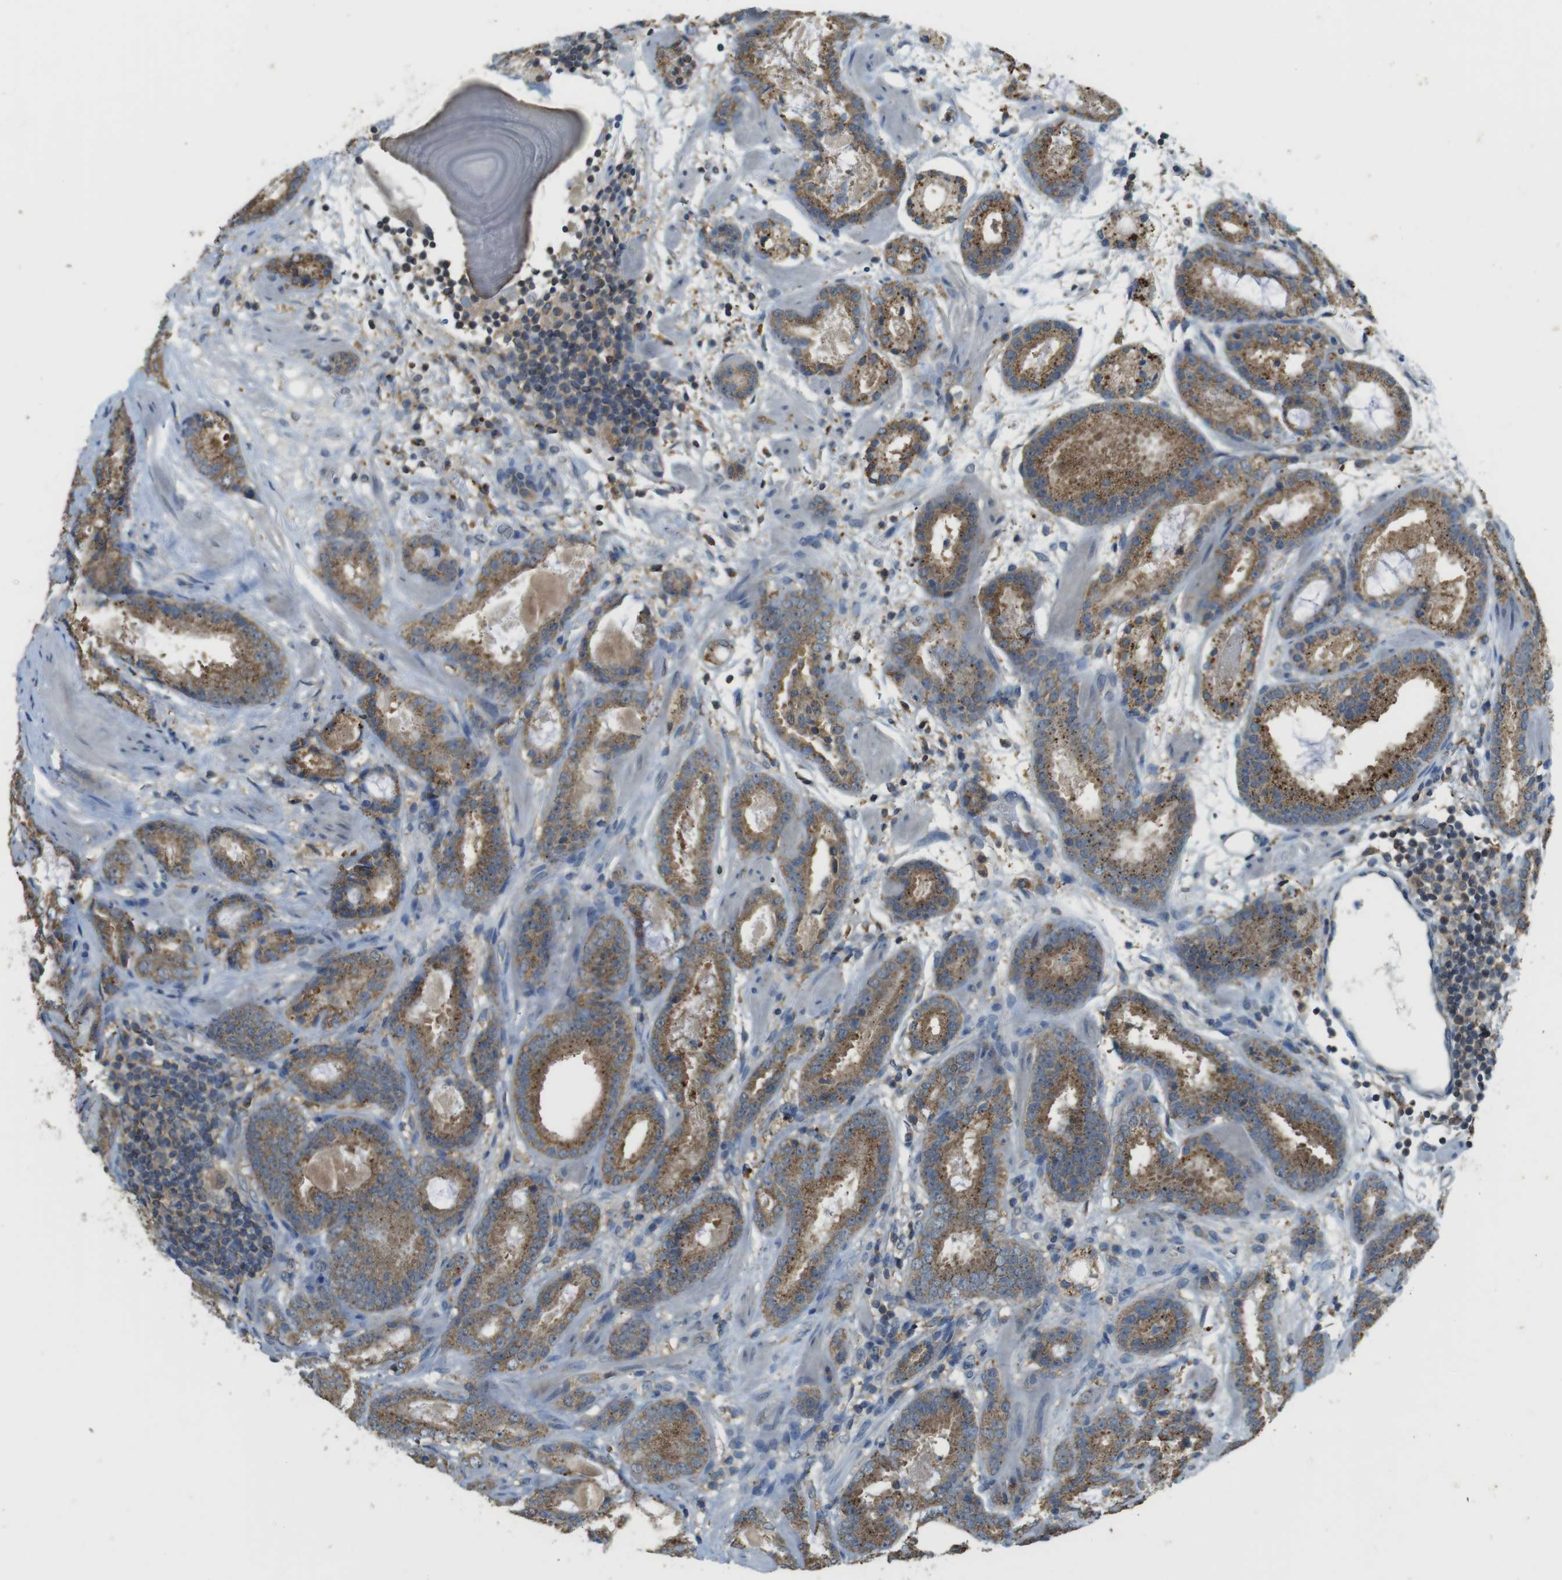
{"staining": {"intensity": "moderate", "quantity": ">75%", "location": "cytoplasmic/membranous"}, "tissue": "prostate cancer", "cell_type": "Tumor cells", "image_type": "cancer", "snomed": [{"axis": "morphology", "description": "Adenocarcinoma, Low grade"}, {"axis": "topography", "description": "Prostate"}], "caption": "Prostate cancer stained with a brown dye displays moderate cytoplasmic/membranous positive positivity in about >75% of tumor cells.", "gene": "BRI3BP", "patient": {"sex": "male", "age": 69}}